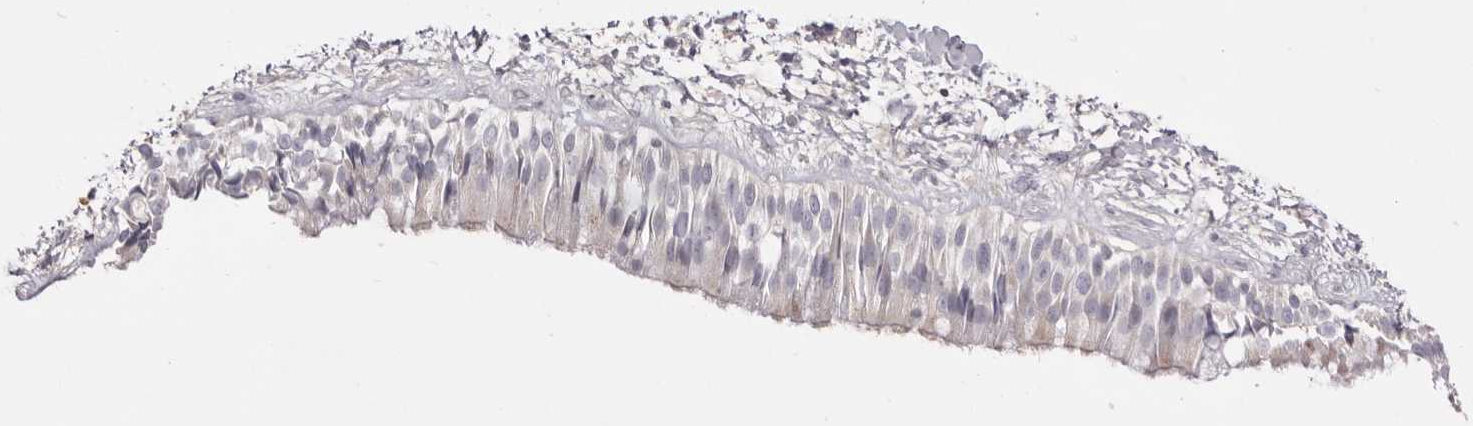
{"staining": {"intensity": "negative", "quantity": "none", "location": "none"}, "tissue": "nasopharynx", "cell_type": "Respiratory epithelial cells", "image_type": "normal", "snomed": [{"axis": "morphology", "description": "Normal tissue, NOS"}, {"axis": "topography", "description": "Nasopharynx"}], "caption": "A high-resolution image shows immunohistochemistry staining of benign nasopharynx, which displays no significant positivity in respiratory epithelial cells. (DAB IHC visualized using brightfield microscopy, high magnification).", "gene": "LRRC66", "patient": {"sex": "male", "age": 22}}